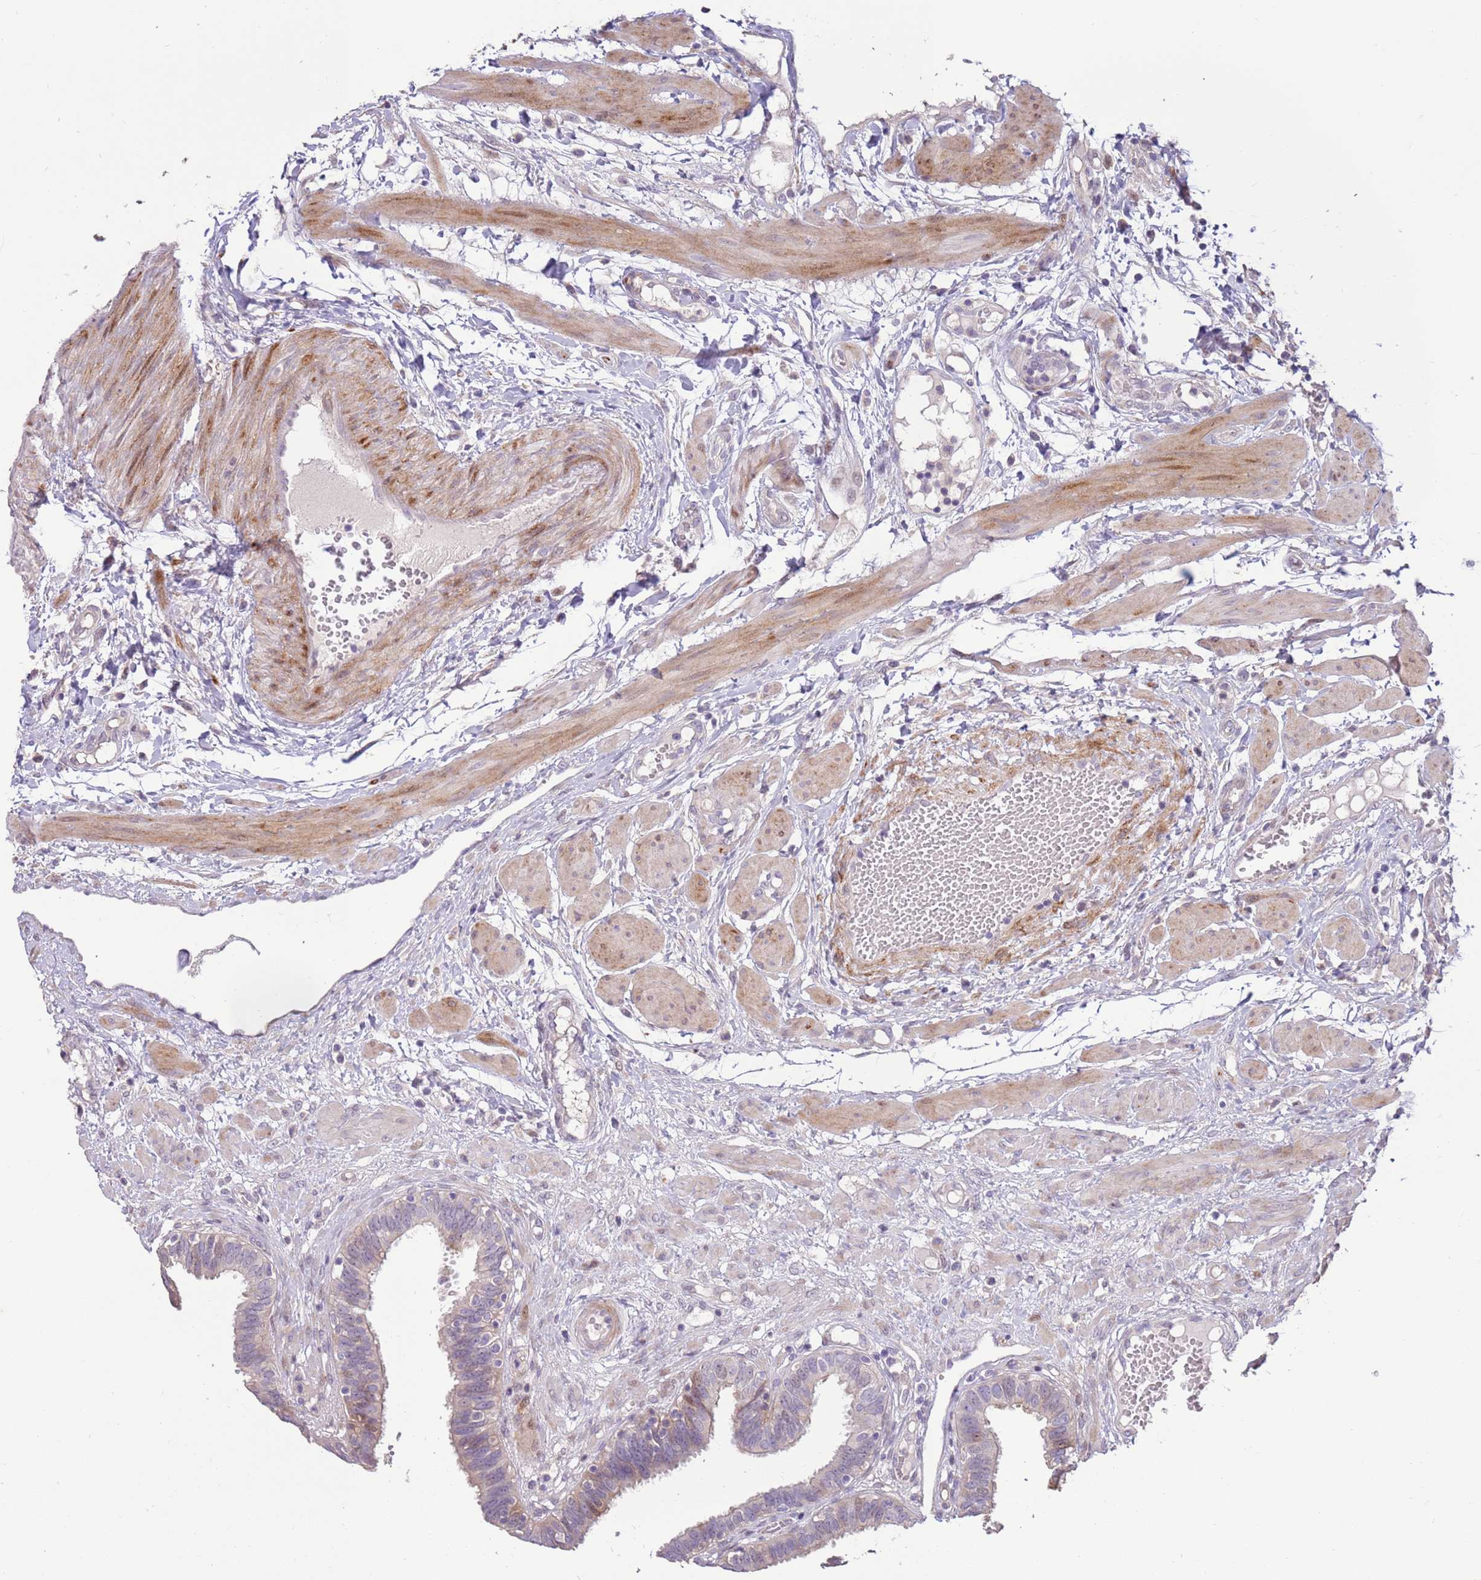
{"staining": {"intensity": "negative", "quantity": "none", "location": "none"}, "tissue": "fallopian tube", "cell_type": "Glandular cells", "image_type": "normal", "snomed": [{"axis": "morphology", "description": "Normal tissue, NOS"}, {"axis": "topography", "description": "Fallopian tube"}, {"axis": "topography", "description": "Placenta"}], "caption": "Immunohistochemical staining of normal fallopian tube exhibits no significant staining in glandular cells.", "gene": "LGI4", "patient": {"sex": "female", "age": 32}}